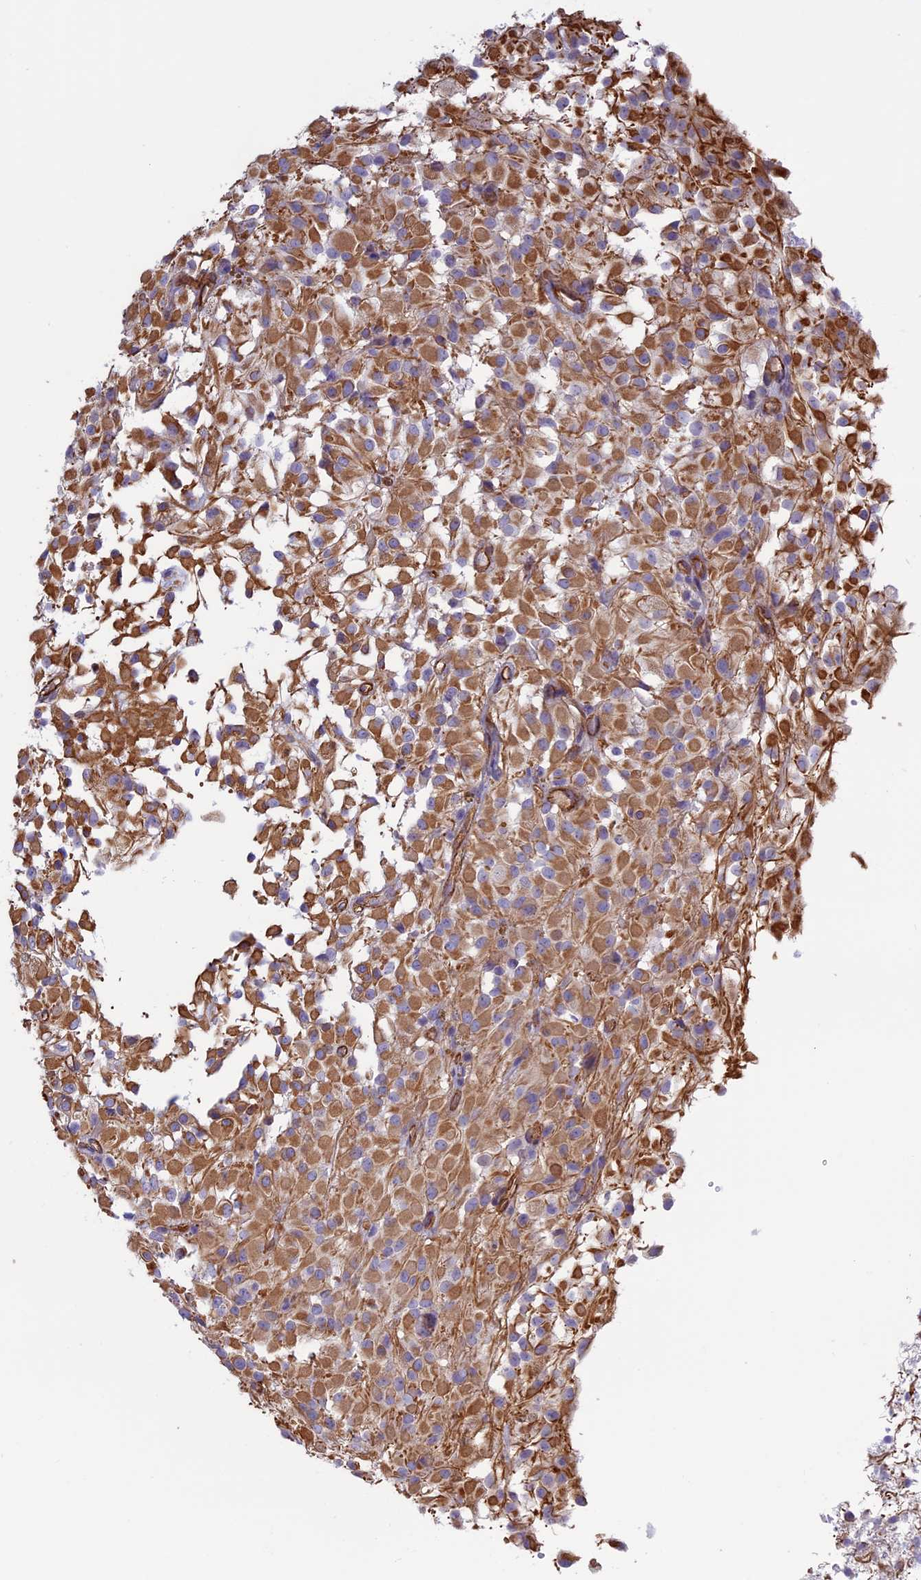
{"staining": {"intensity": "moderate", "quantity": "<25%", "location": "cytoplasmic/membranous"}, "tissue": "glioma", "cell_type": "Tumor cells", "image_type": "cancer", "snomed": [{"axis": "morphology", "description": "Glioma, malignant, High grade"}, {"axis": "topography", "description": "Brain"}], "caption": "Tumor cells display low levels of moderate cytoplasmic/membranous expression in approximately <25% of cells in human glioma.", "gene": "ANGPTL2", "patient": {"sex": "female", "age": 59}}